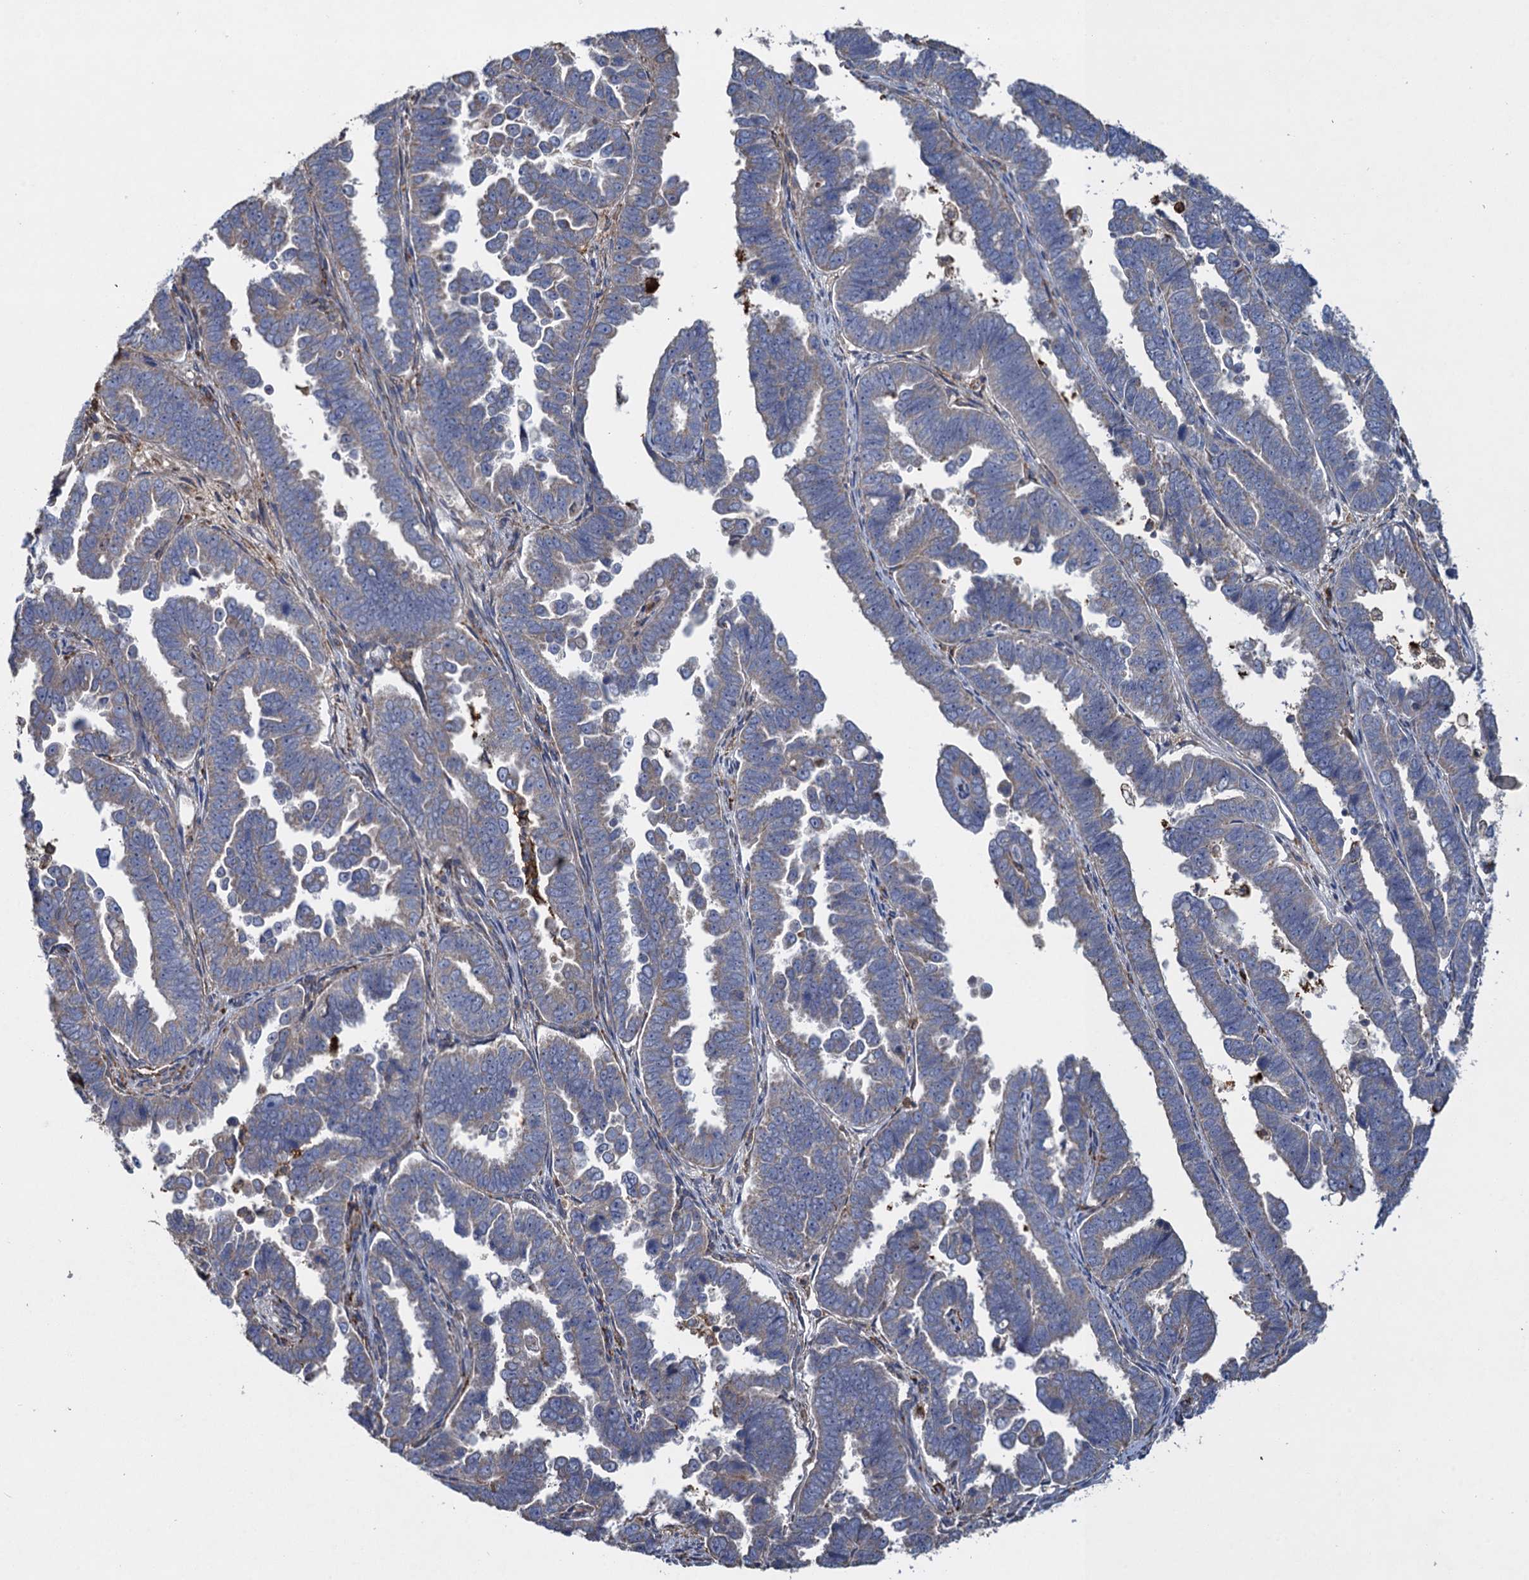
{"staining": {"intensity": "weak", "quantity": "<25%", "location": "cytoplasmic/membranous"}, "tissue": "endometrial cancer", "cell_type": "Tumor cells", "image_type": "cancer", "snomed": [{"axis": "morphology", "description": "Adenocarcinoma, NOS"}, {"axis": "topography", "description": "Endometrium"}], "caption": "Tumor cells are negative for brown protein staining in adenocarcinoma (endometrial).", "gene": "TXNDC11", "patient": {"sex": "female", "age": 75}}